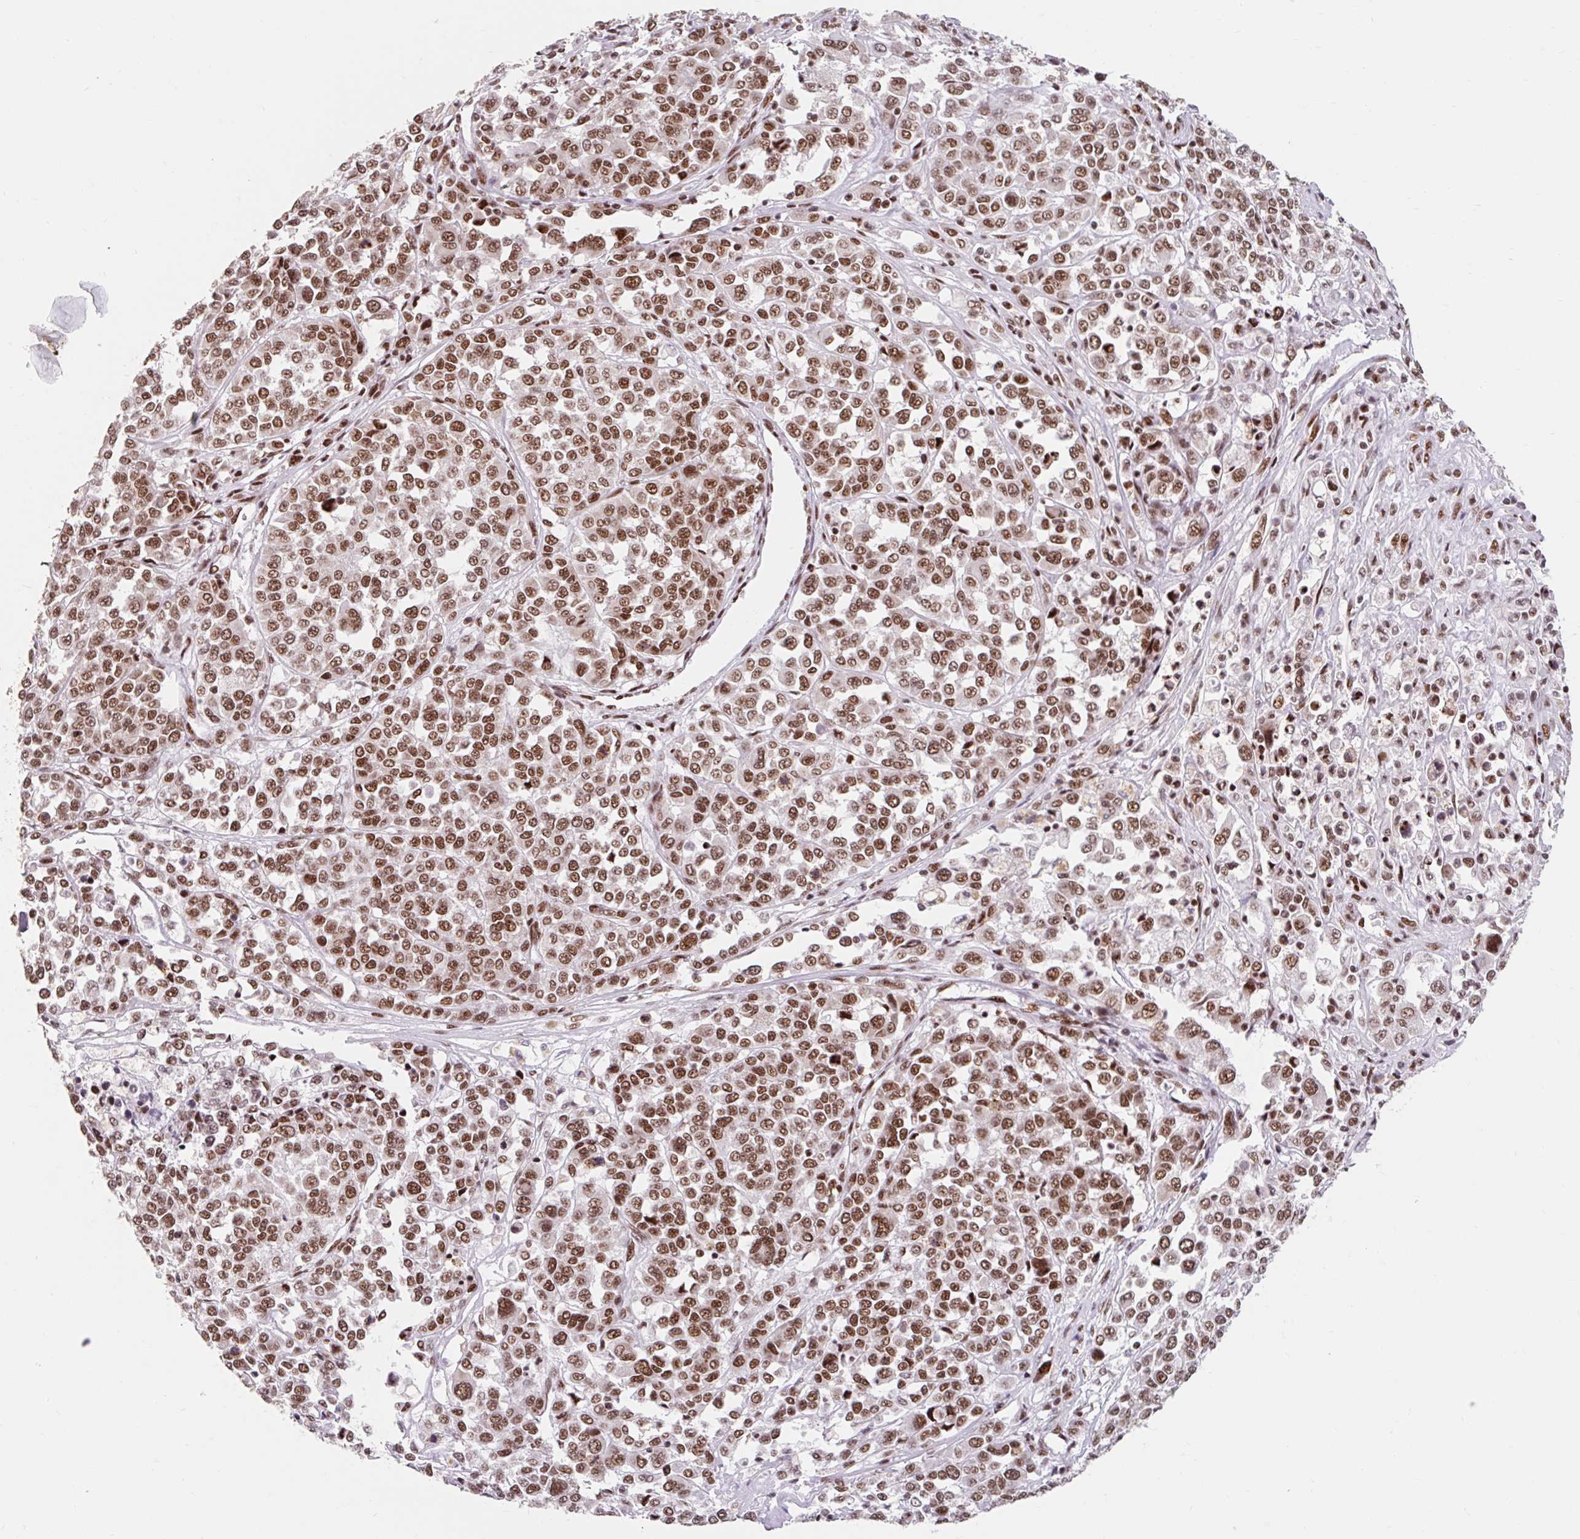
{"staining": {"intensity": "moderate", "quantity": ">75%", "location": "nuclear"}, "tissue": "melanoma", "cell_type": "Tumor cells", "image_type": "cancer", "snomed": [{"axis": "morphology", "description": "Malignant melanoma, Metastatic site"}, {"axis": "topography", "description": "Lymph node"}], "caption": "Tumor cells show medium levels of moderate nuclear staining in about >75% of cells in human malignant melanoma (metastatic site).", "gene": "SRSF10", "patient": {"sex": "male", "age": 44}}